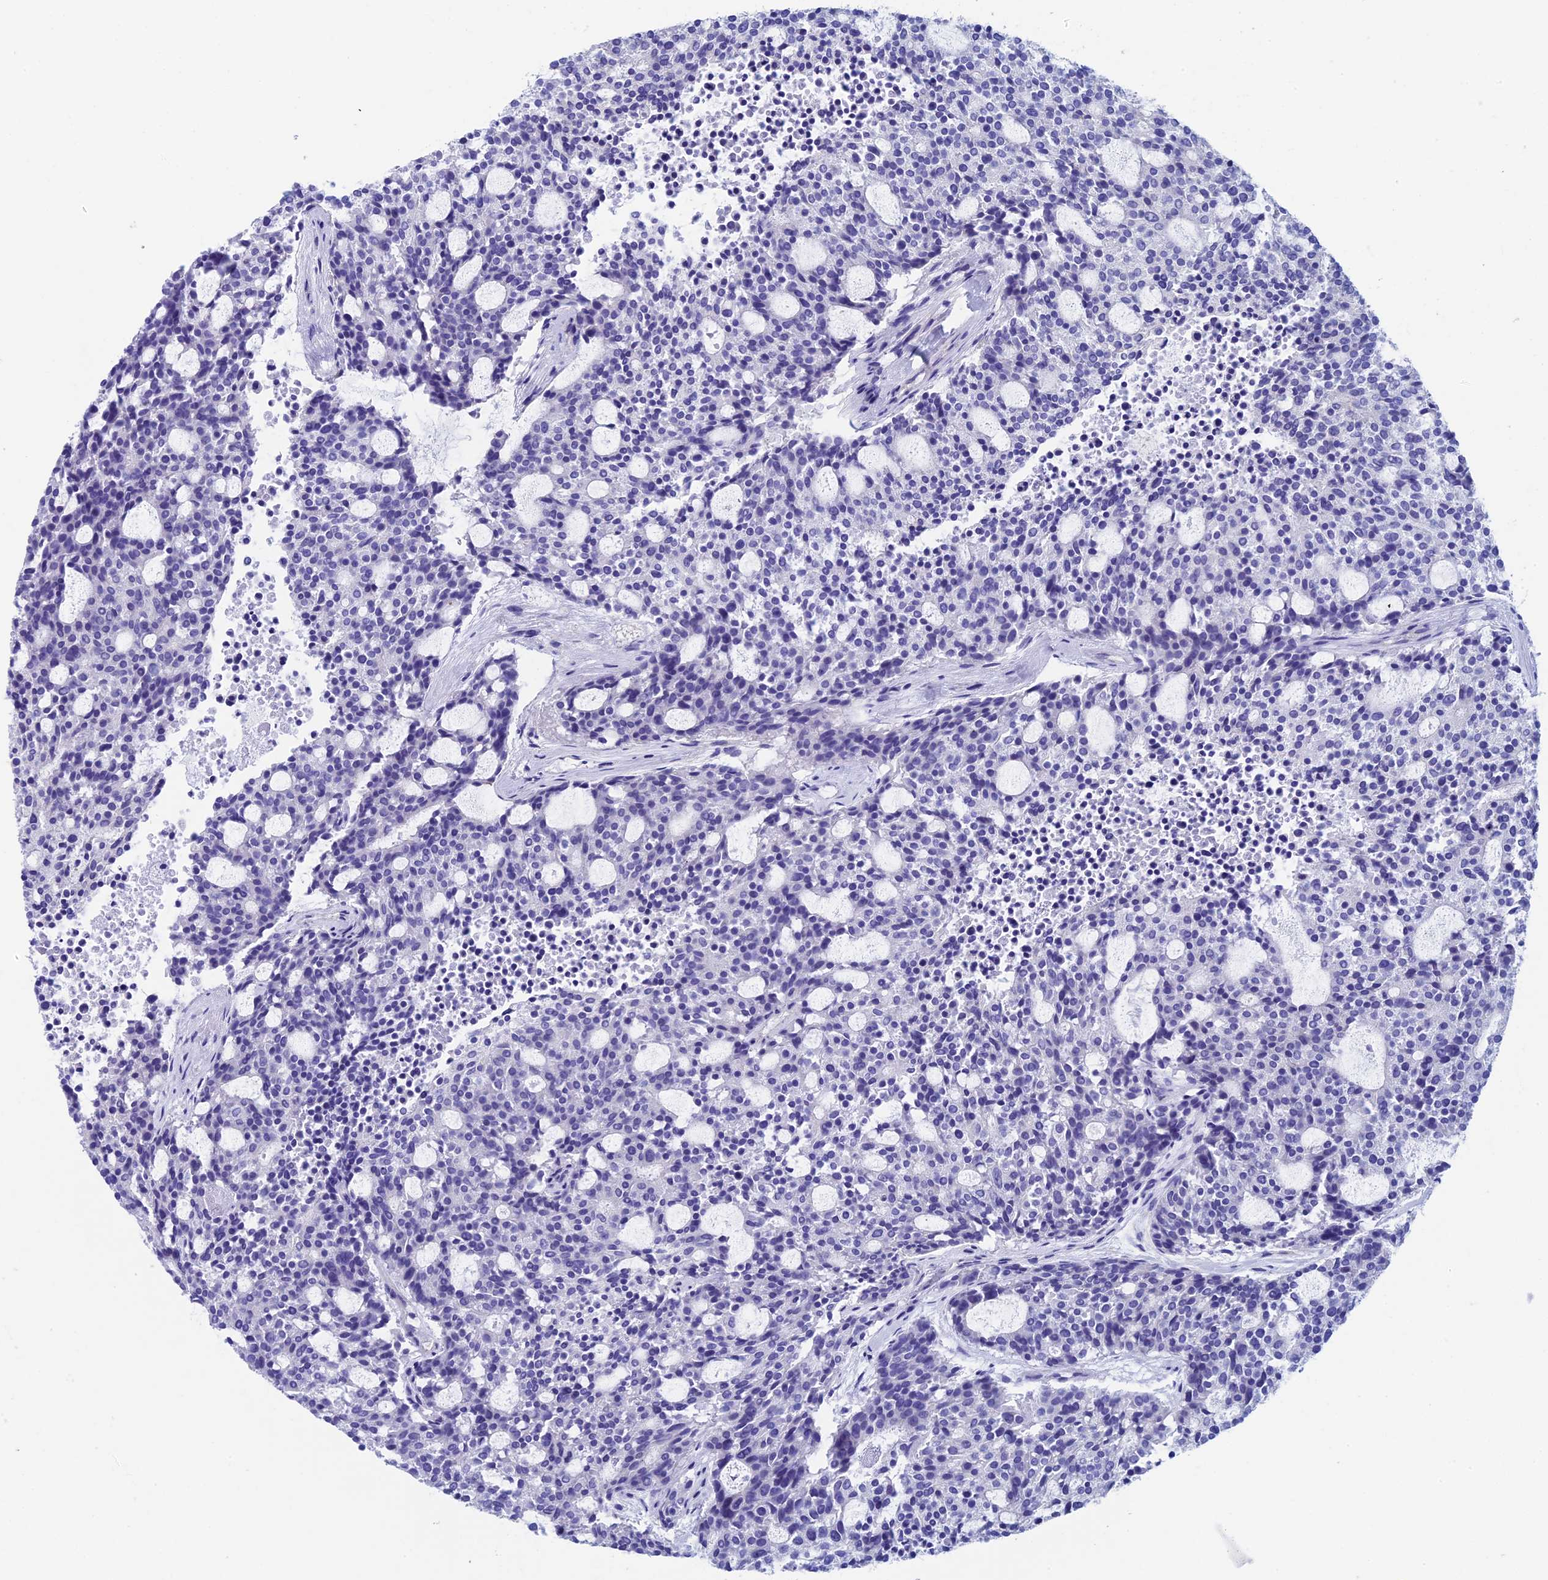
{"staining": {"intensity": "negative", "quantity": "none", "location": "none"}, "tissue": "carcinoid", "cell_type": "Tumor cells", "image_type": "cancer", "snomed": [{"axis": "morphology", "description": "Carcinoid, malignant, NOS"}, {"axis": "topography", "description": "Pancreas"}], "caption": "This is an immunohistochemistry micrograph of carcinoid (malignant). There is no positivity in tumor cells.", "gene": "ADH7", "patient": {"sex": "female", "age": 54}}